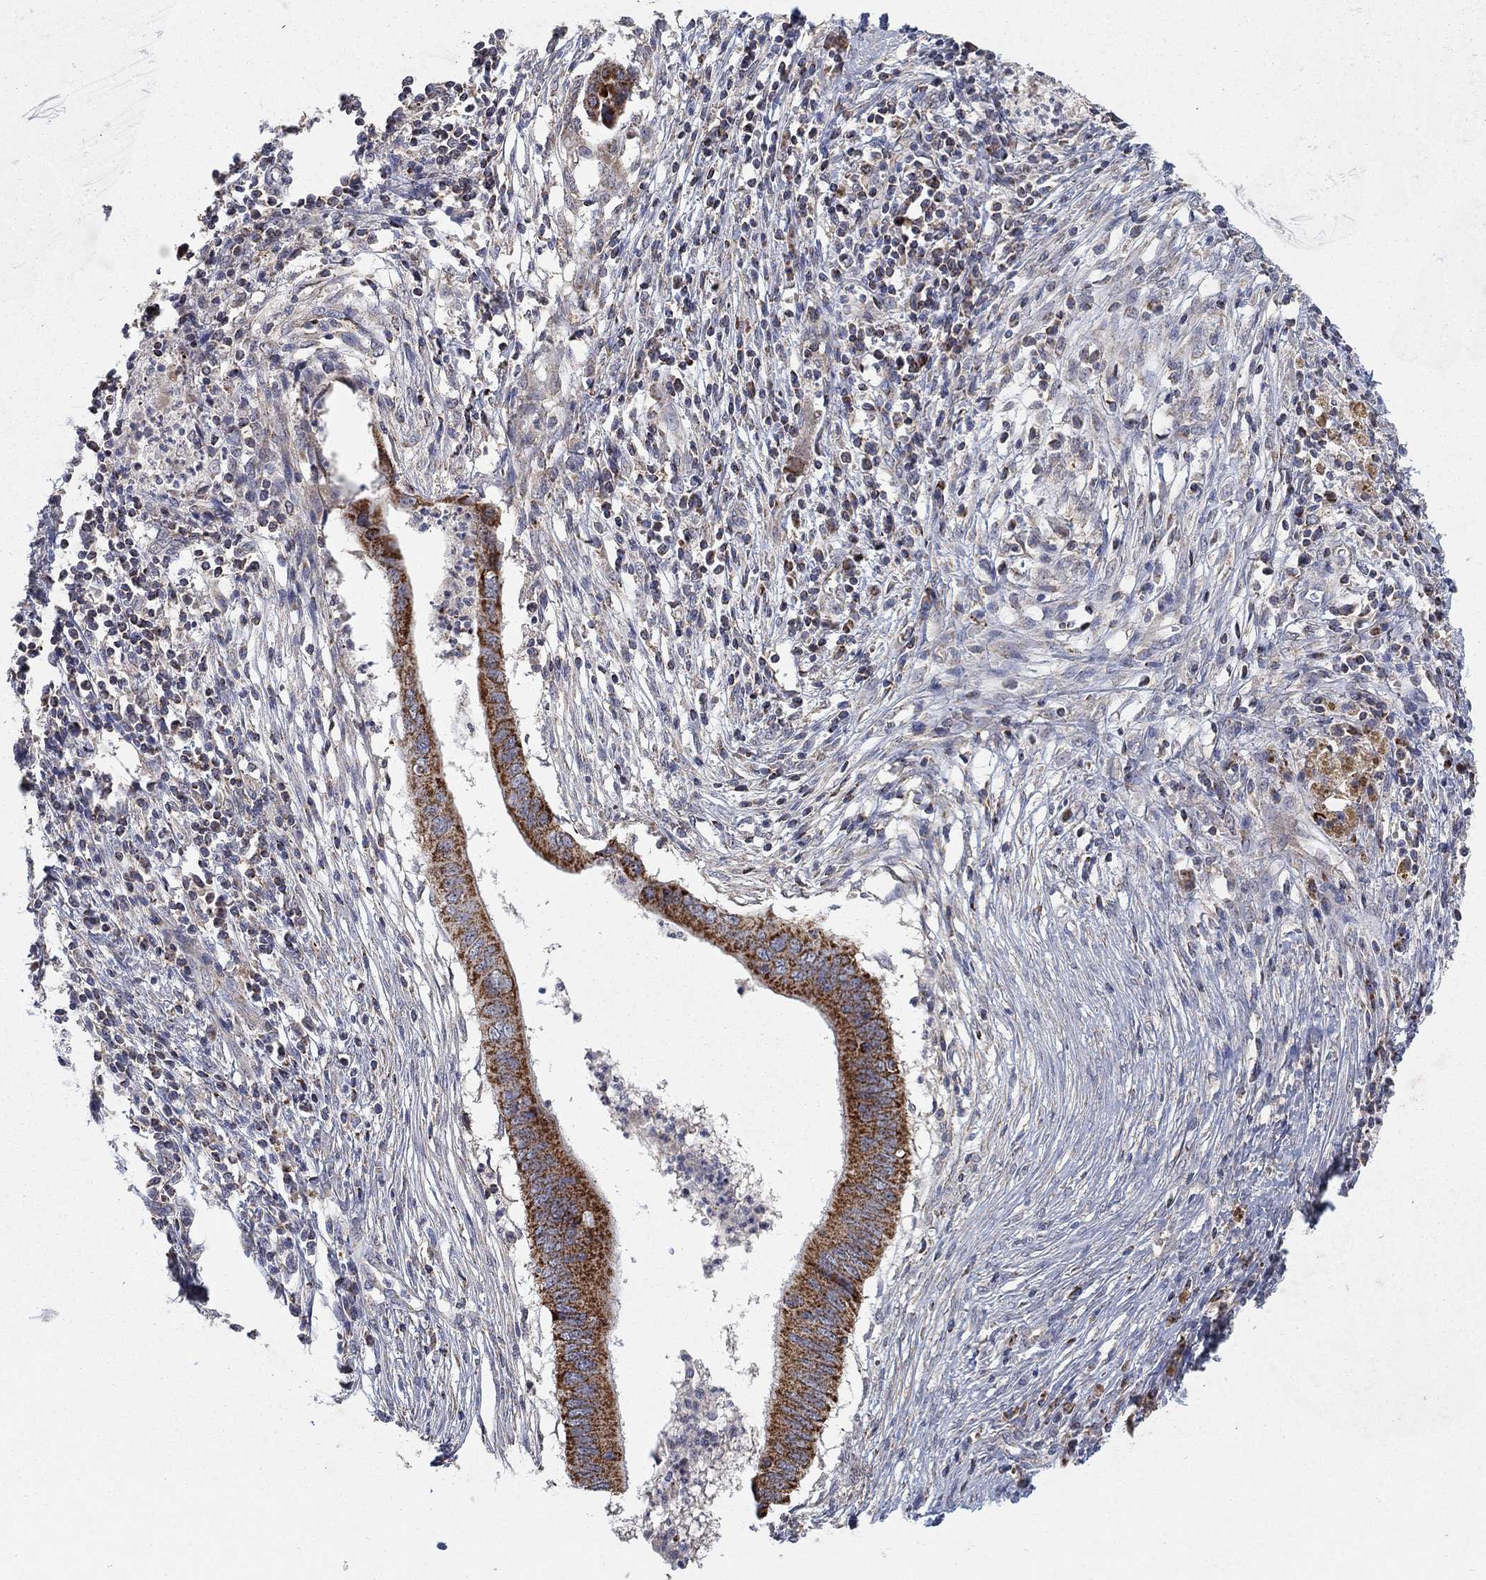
{"staining": {"intensity": "strong", "quantity": ">75%", "location": "cytoplasmic/membranous"}, "tissue": "cervical cancer", "cell_type": "Tumor cells", "image_type": "cancer", "snomed": [{"axis": "morphology", "description": "Adenocarcinoma, NOS"}, {"axis": "topography", "description": "Cervix"}], "caption": "This is a micrograph of immunohistochemistry (IHC) staining of cervical adenocarcinoma, which shows strong expression in the cytoplasmic/membranous of tumor cells.", "gene": "GPSM1", "patient": {"sex": "female", "age": 42}}